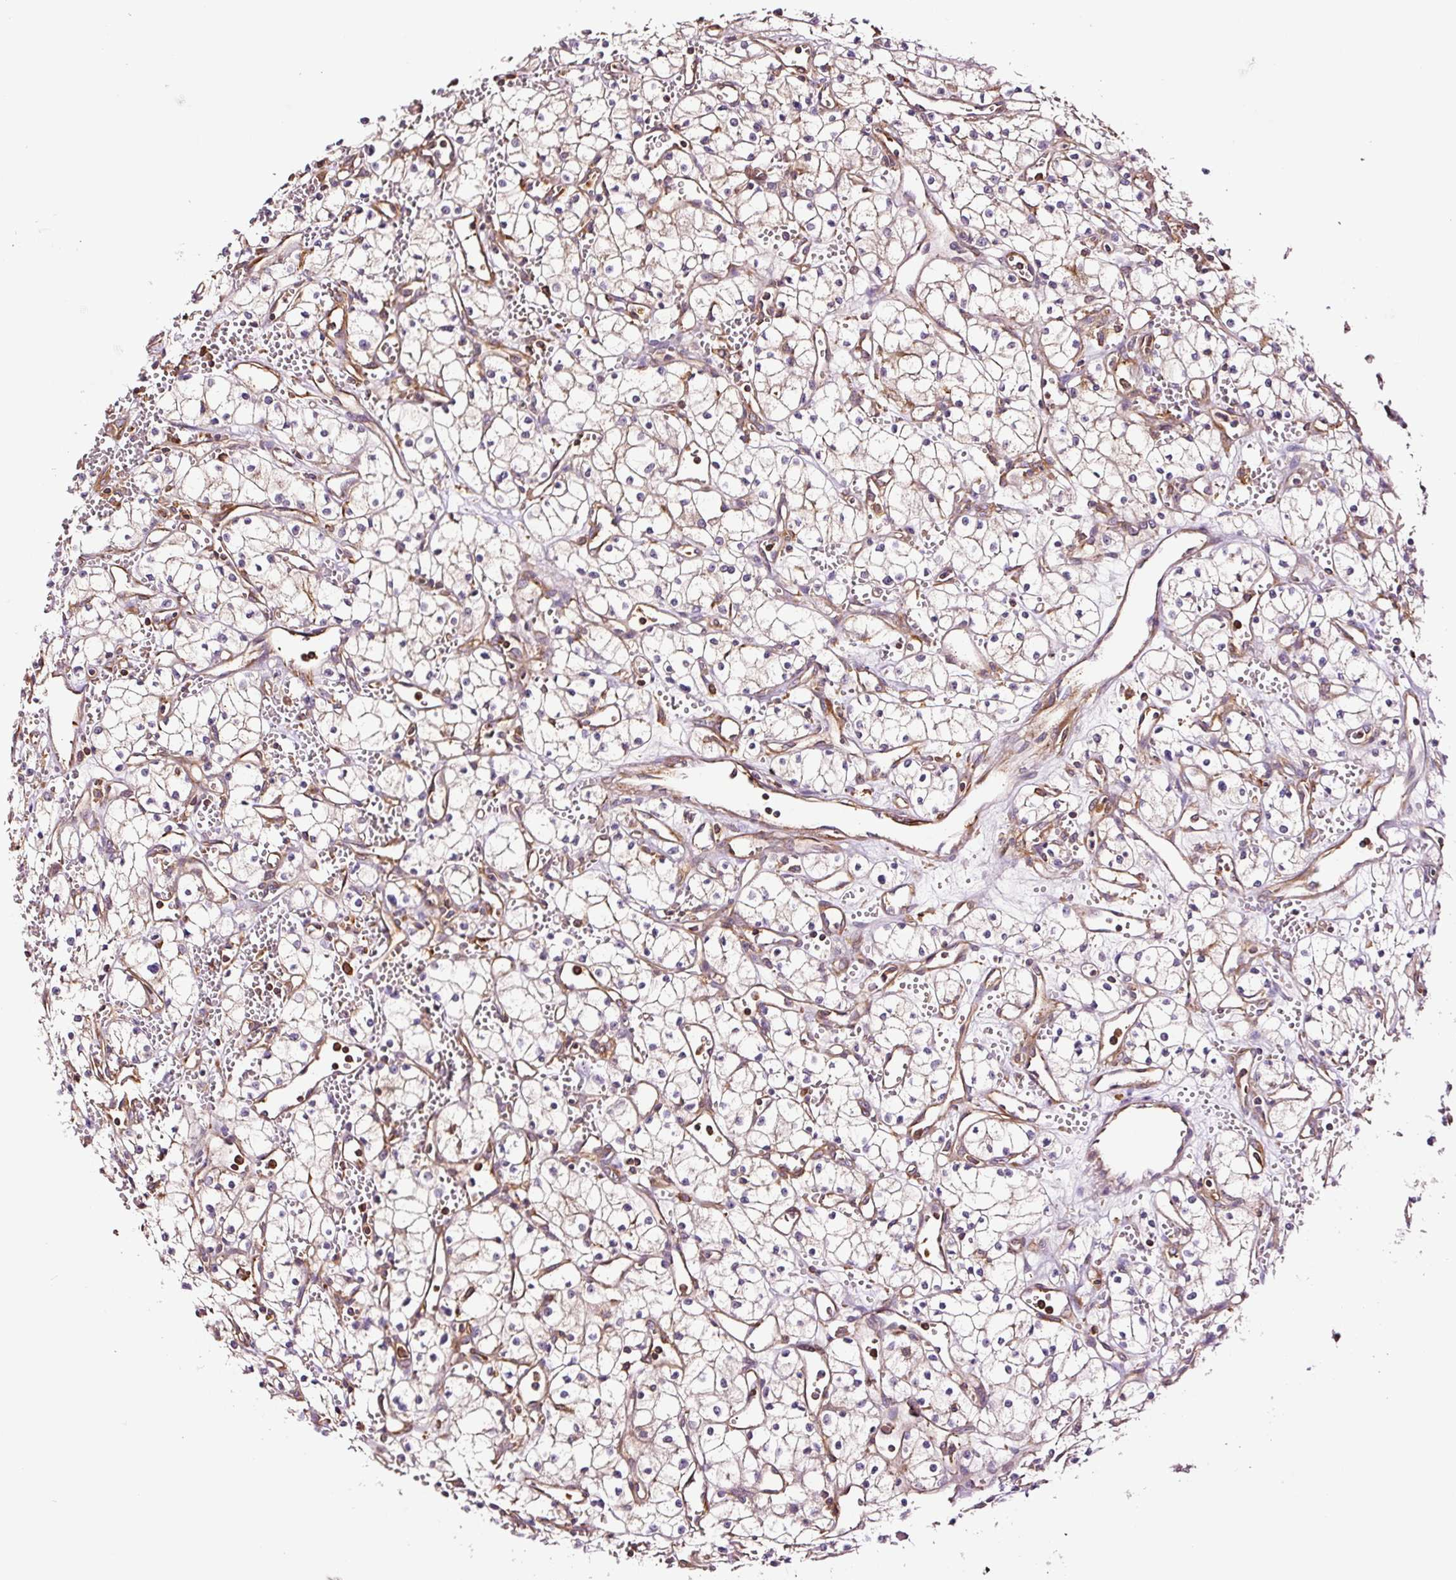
{"staining": {"intensity": "negative", "quantity": "none", "location": "none"}, "tissue": "renal cancer", "cell_type": "Tumor cells", "image_type": "cancer", "snomed": [{"axis": "morphology", "description": "Adenocarcinoma, NOS"}, {"axis": "topography", "description": "Kidney"}], "caption": "High power microscopy micrograph of an immunohistochemistry (IHC) photomicrograph of adenocarcinoma (renal), revealing no significant staining in tumor cells.", "gene": "METAP1", "patient": {"sex": "male", "age": 59}}